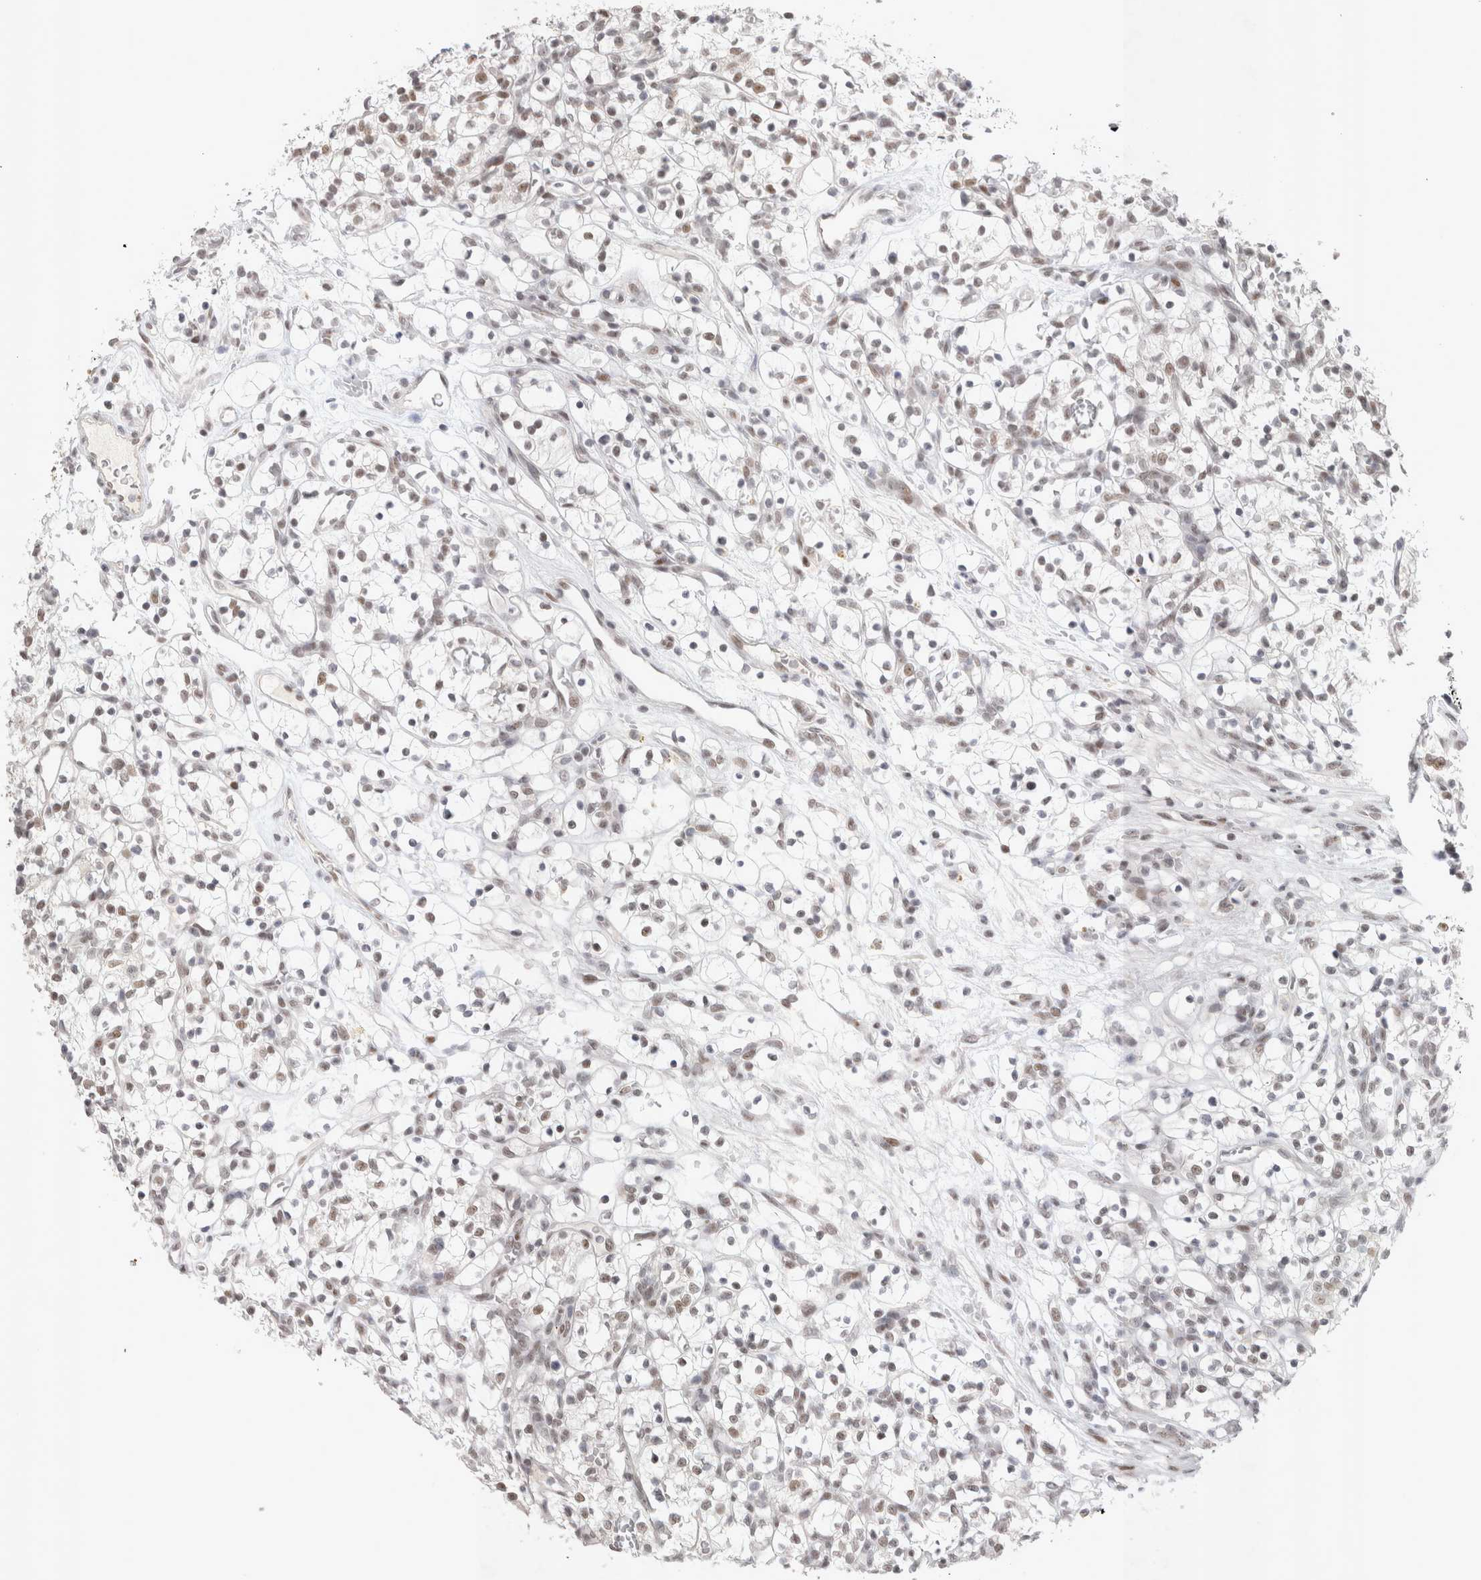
{"staining": {"intensity": "weak", "quantity": ">75%", "location": "nuclear"}, "tissue": "renal cancer", "cell_type": "Tumor cells", "image_type": "cancer", "snomed": [{"axis": "morphology", "description": "Adenocarcinoma, NOS"}, {"axis": "topography", "description": "Kidney"}], "caption": "The image demonstrates staining of renal adenocarcinoma, revealing weak nuclear protein expression (brown color) within tumor cells.", "gene": "RECQL4", "patient": {"sex": "female", "age": 57}}